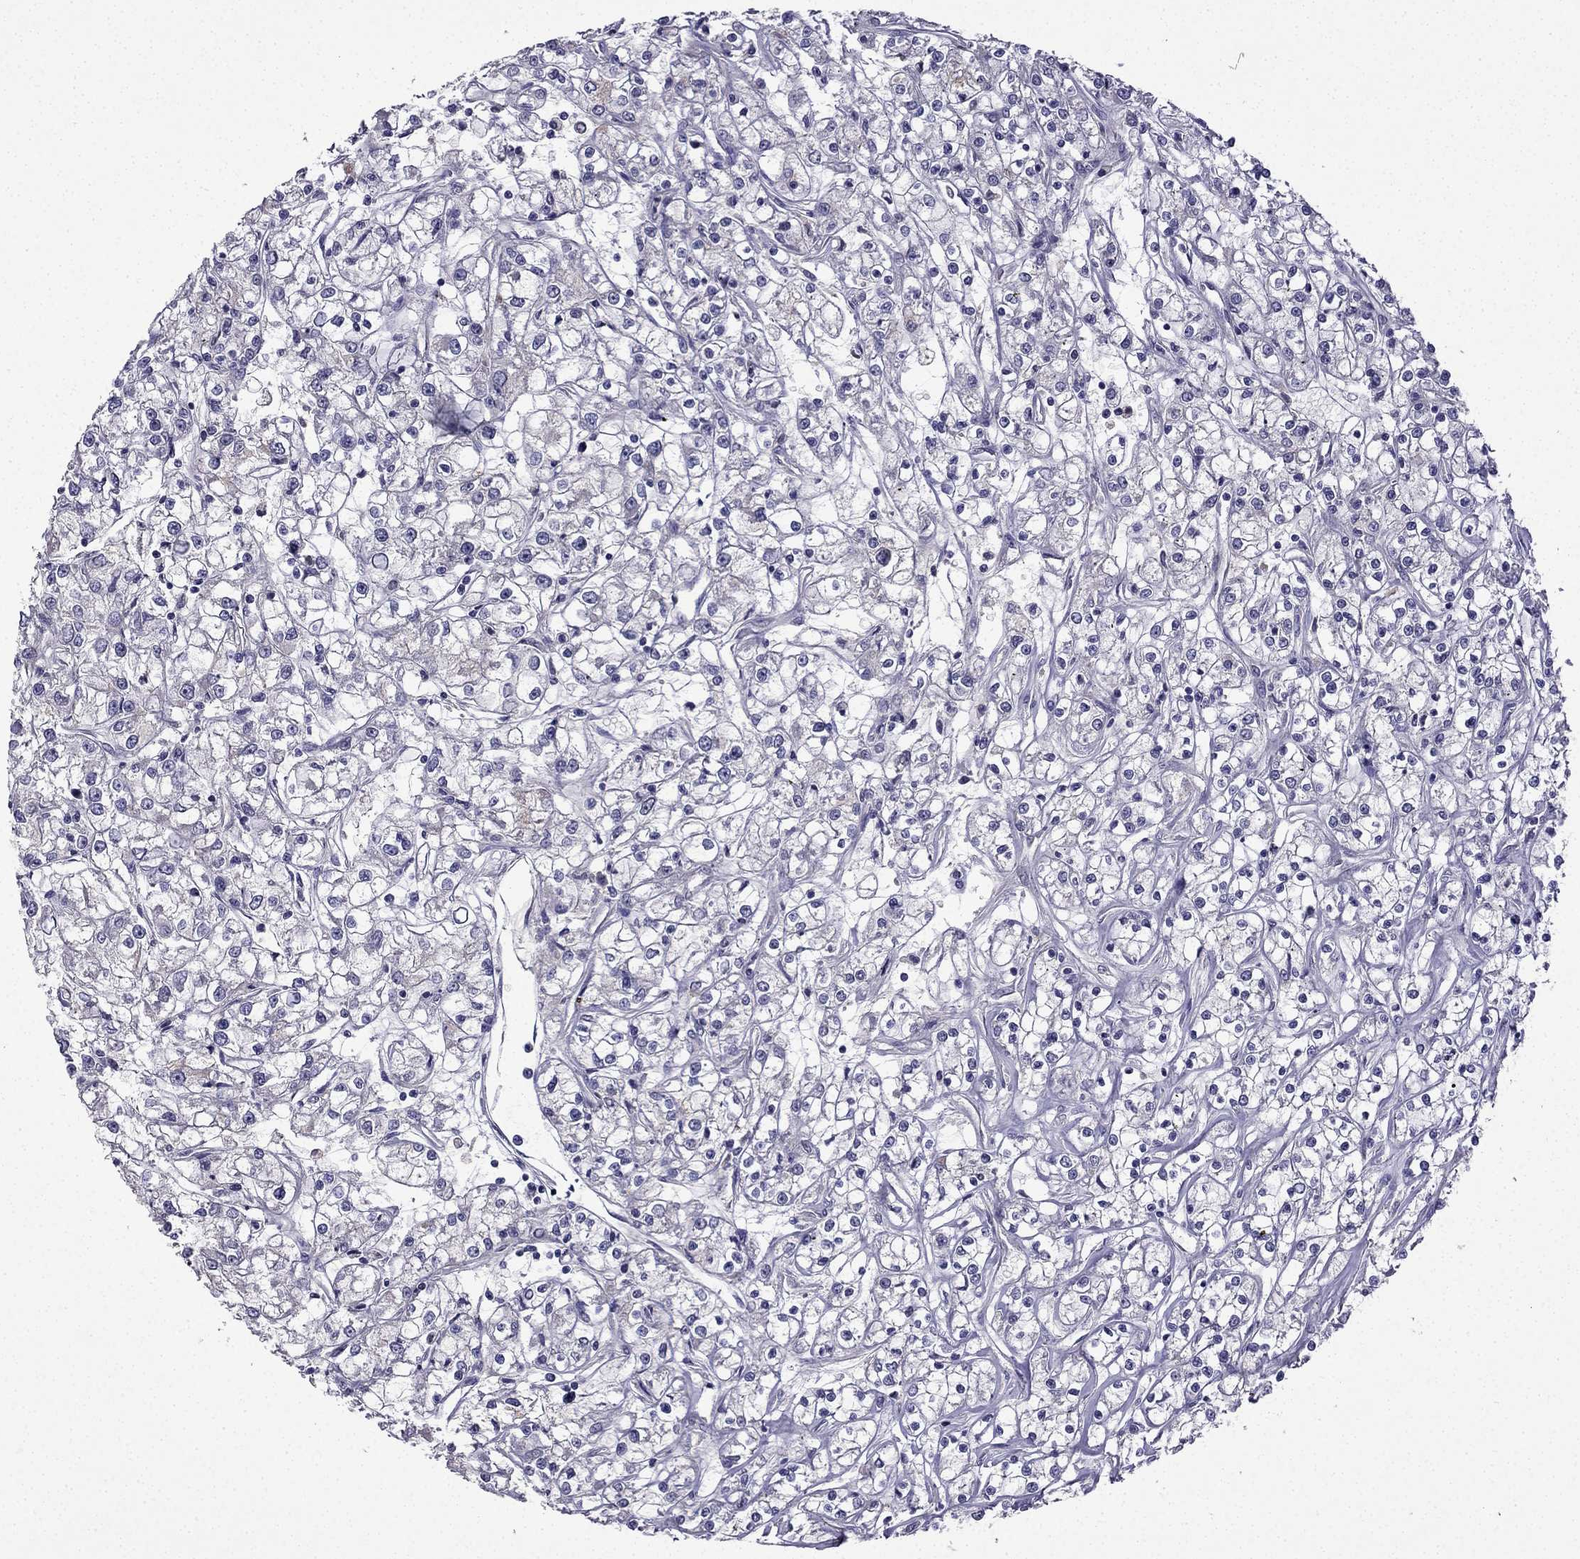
{"staining": {"intensity": "negative", "quantity": "none", "location": "none"}, "tissue": "renal cancer", "cell_type": "Tumor cells", "image_type": "cancer", "snomed": [{"axis": "morphology", "description": "Adenocarcinoma, NOS"}, {"axis": "topography", "description": "Kidney"}], "caption": "Human renal adenocarcinoma stained for a protein using immunohistochemistry demonstrates no staining in tumor cells.", "gene": "UHRF1", "patient": {"sex": "female", "age": 59}}